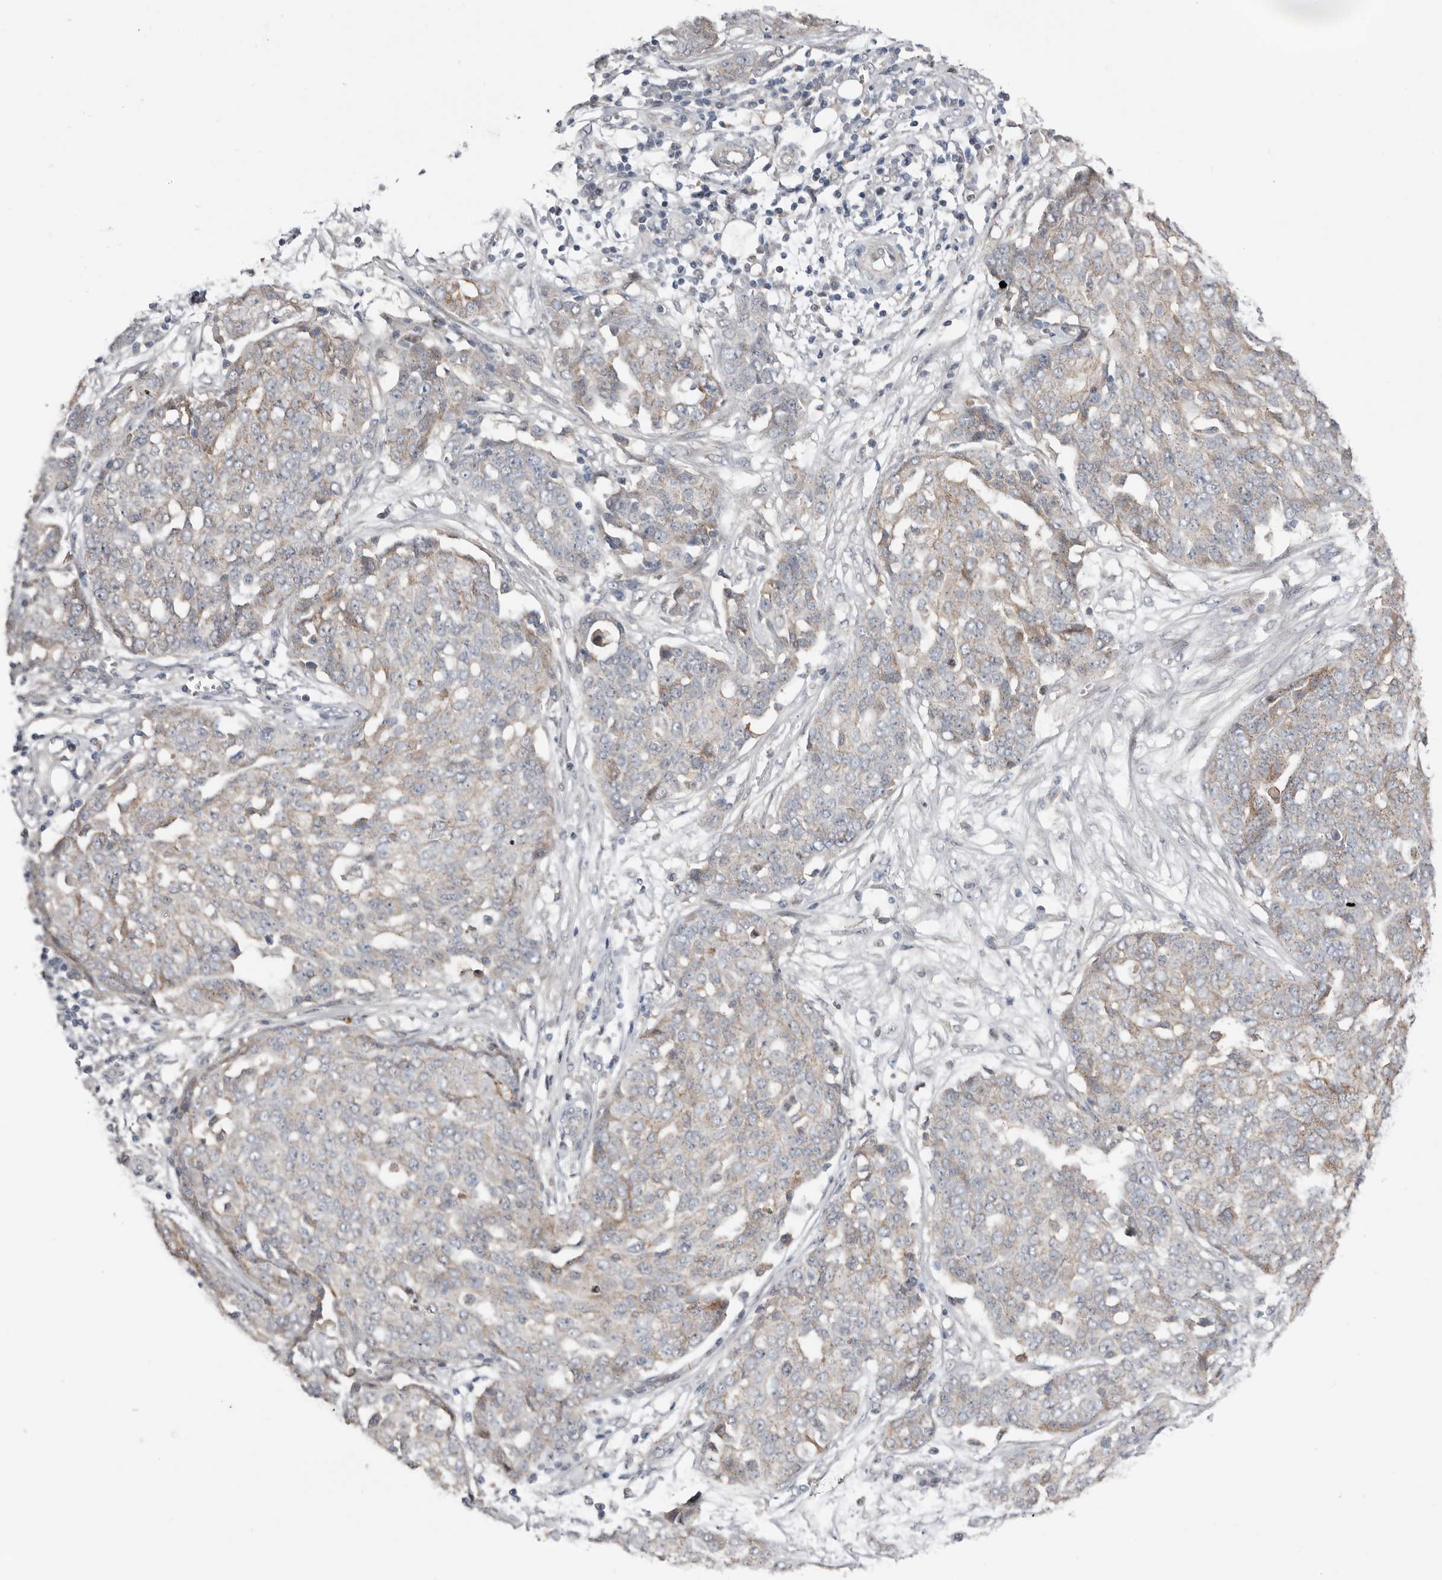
{"staining": {"intensity": "weak", "quantity": "<25%", "location": "cytoplasmic/membranous"}, "tissue": "ovarian cancer", "cell_type": "Tumor cells", "image_type": "cancer", "snomed": [{"axis": "morphology", "description": "Cystadenocarcinoma, serous, NOS"}, {"axis": "topography", "description": "Soft tissue"}, {"axis": "topography", "description": "Ovary"}], "caption": "Tumor cells show no significant positivity in ovarian cancer.", "gene": "MSRB2", "patient": {"sex": "female", "age": 57}}